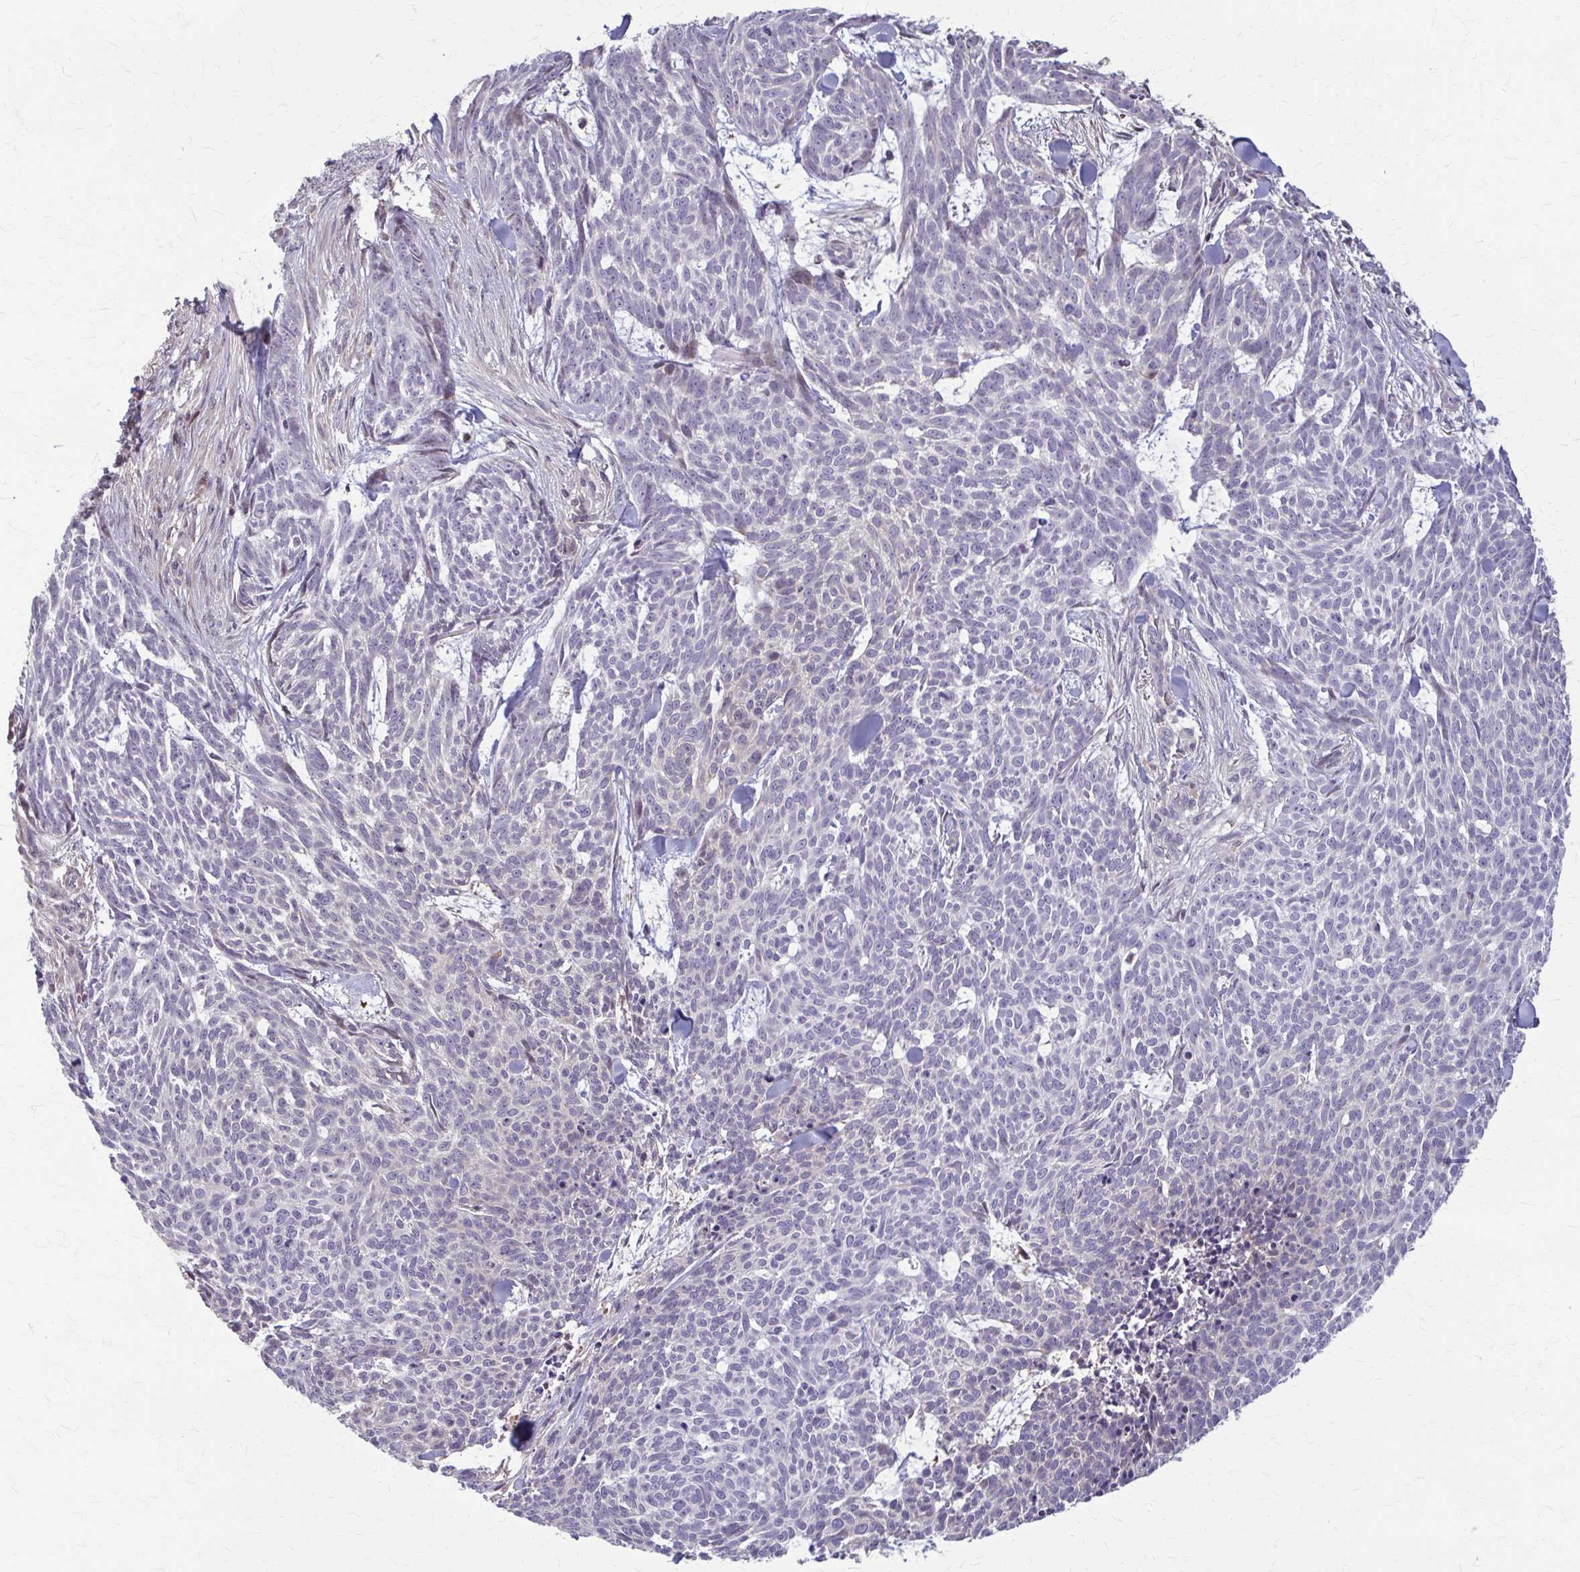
{"staining": {"intensity": "negative", "quantity": "none", "location": "none"}, "tissue": "skin cancer", "cell_type": "Tumor cells", "image_type": "cancer", "snomed": [{"axis": "morphology", "description": "Basal cell carcinoma"}, {"axis": "topography", "description": "Skin"}], "caption": "This is a image of immunohistochemistry (IHC) staining of skin cancer, which shows no expression in tumor cells.", "gene": "ZNF34", "patient": {"sex": "female", "age": 93}}